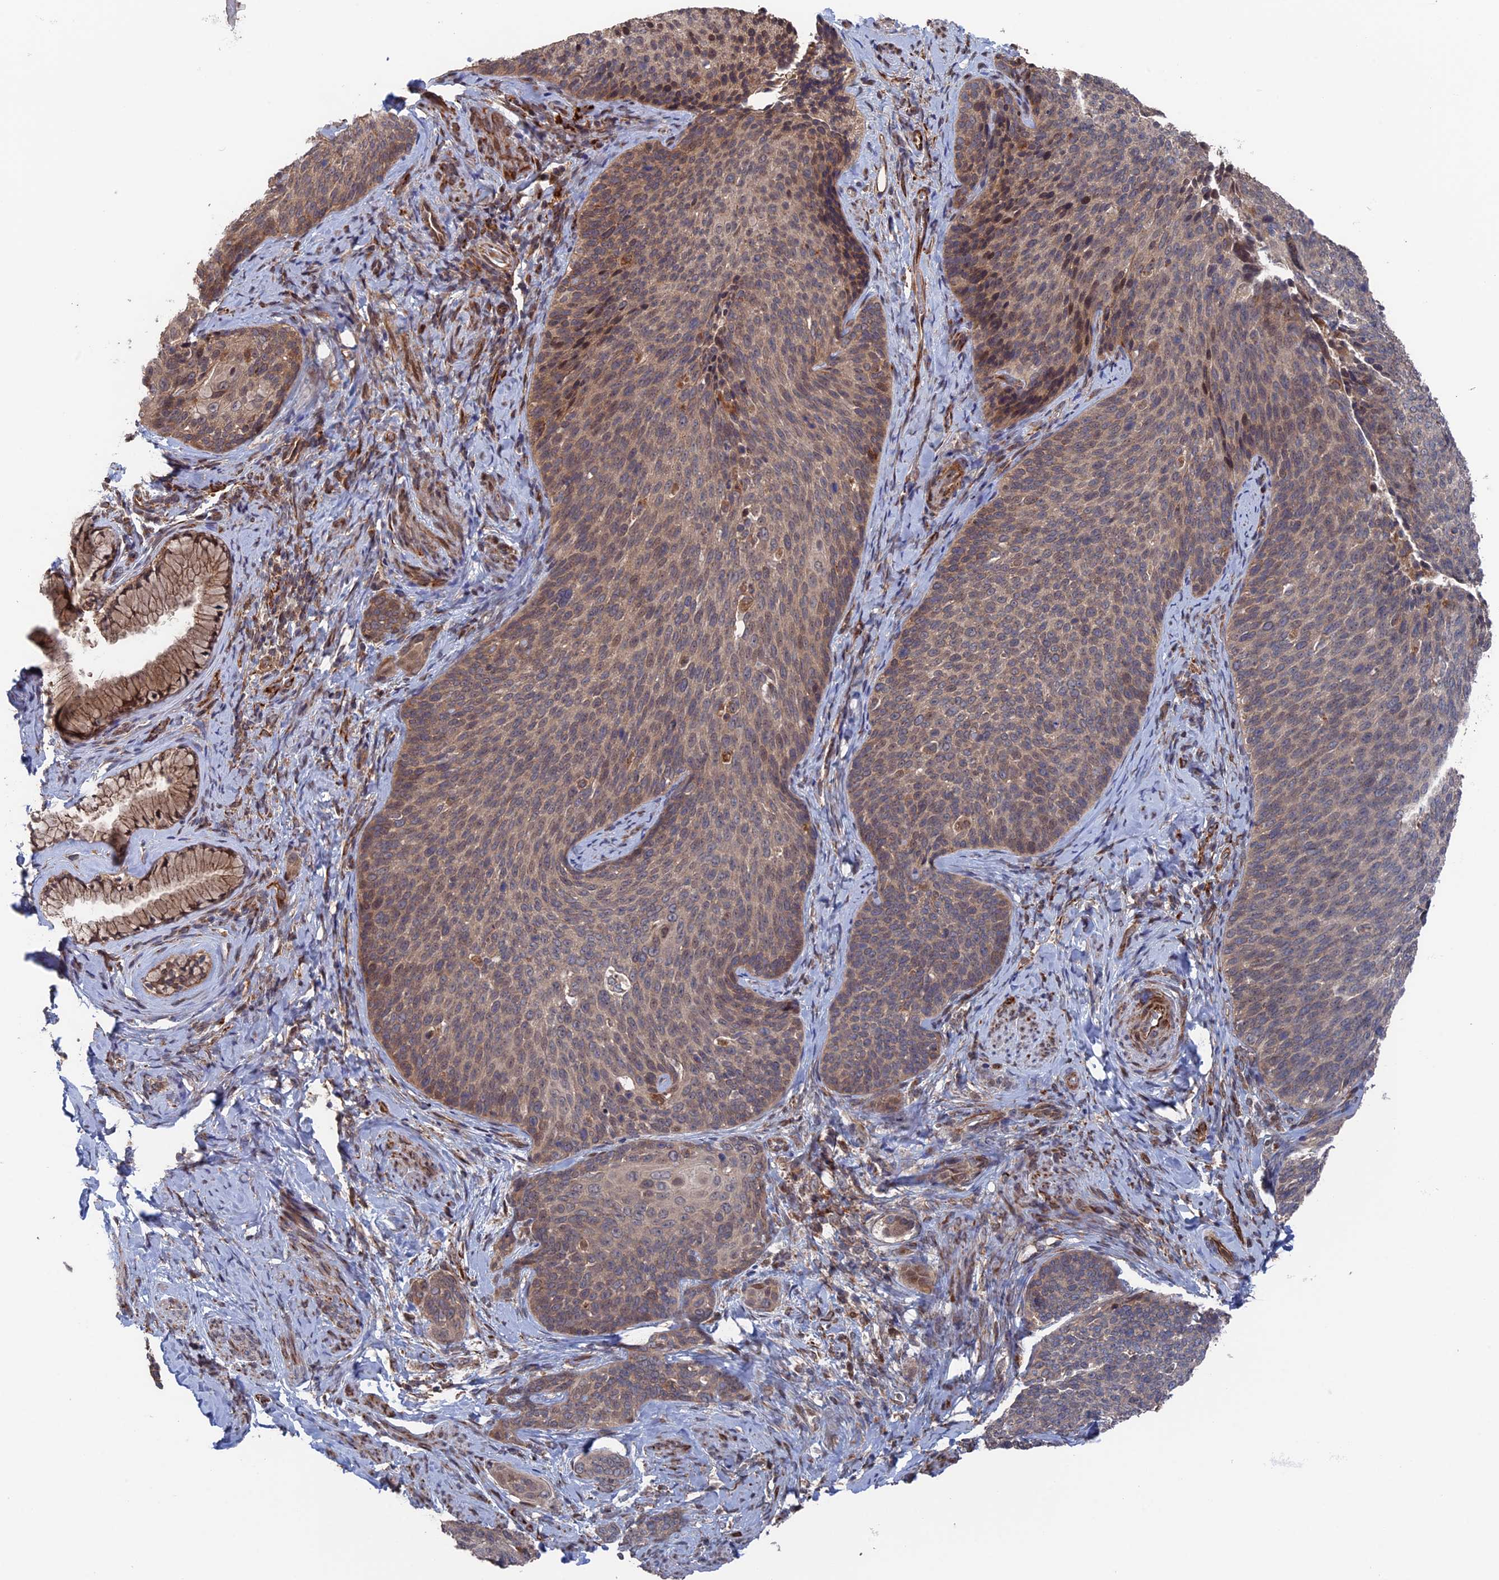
{"staining": {"intensity": "moderate", "quantity": "<25%", "location": "cytoplasmic/membranous,nuclear"}, "tissue": "cervical cancer", "cell_type": "Tumor cells", "image_type": "cancer", "snomed": [{"axis": "morphology", "description": "Squamous cell carcinoma, NOS"}, {"axis": "topography", "description": "Cervix"}], "caption": "The micrograph displays staining of cervical cancer, revealing moderate cytoplasmic/membranous and nuclear protein positivity (brown color) within tumor cells.", "gene": "PLA2G15", "patient": {"sex": "female", "age": 50}}